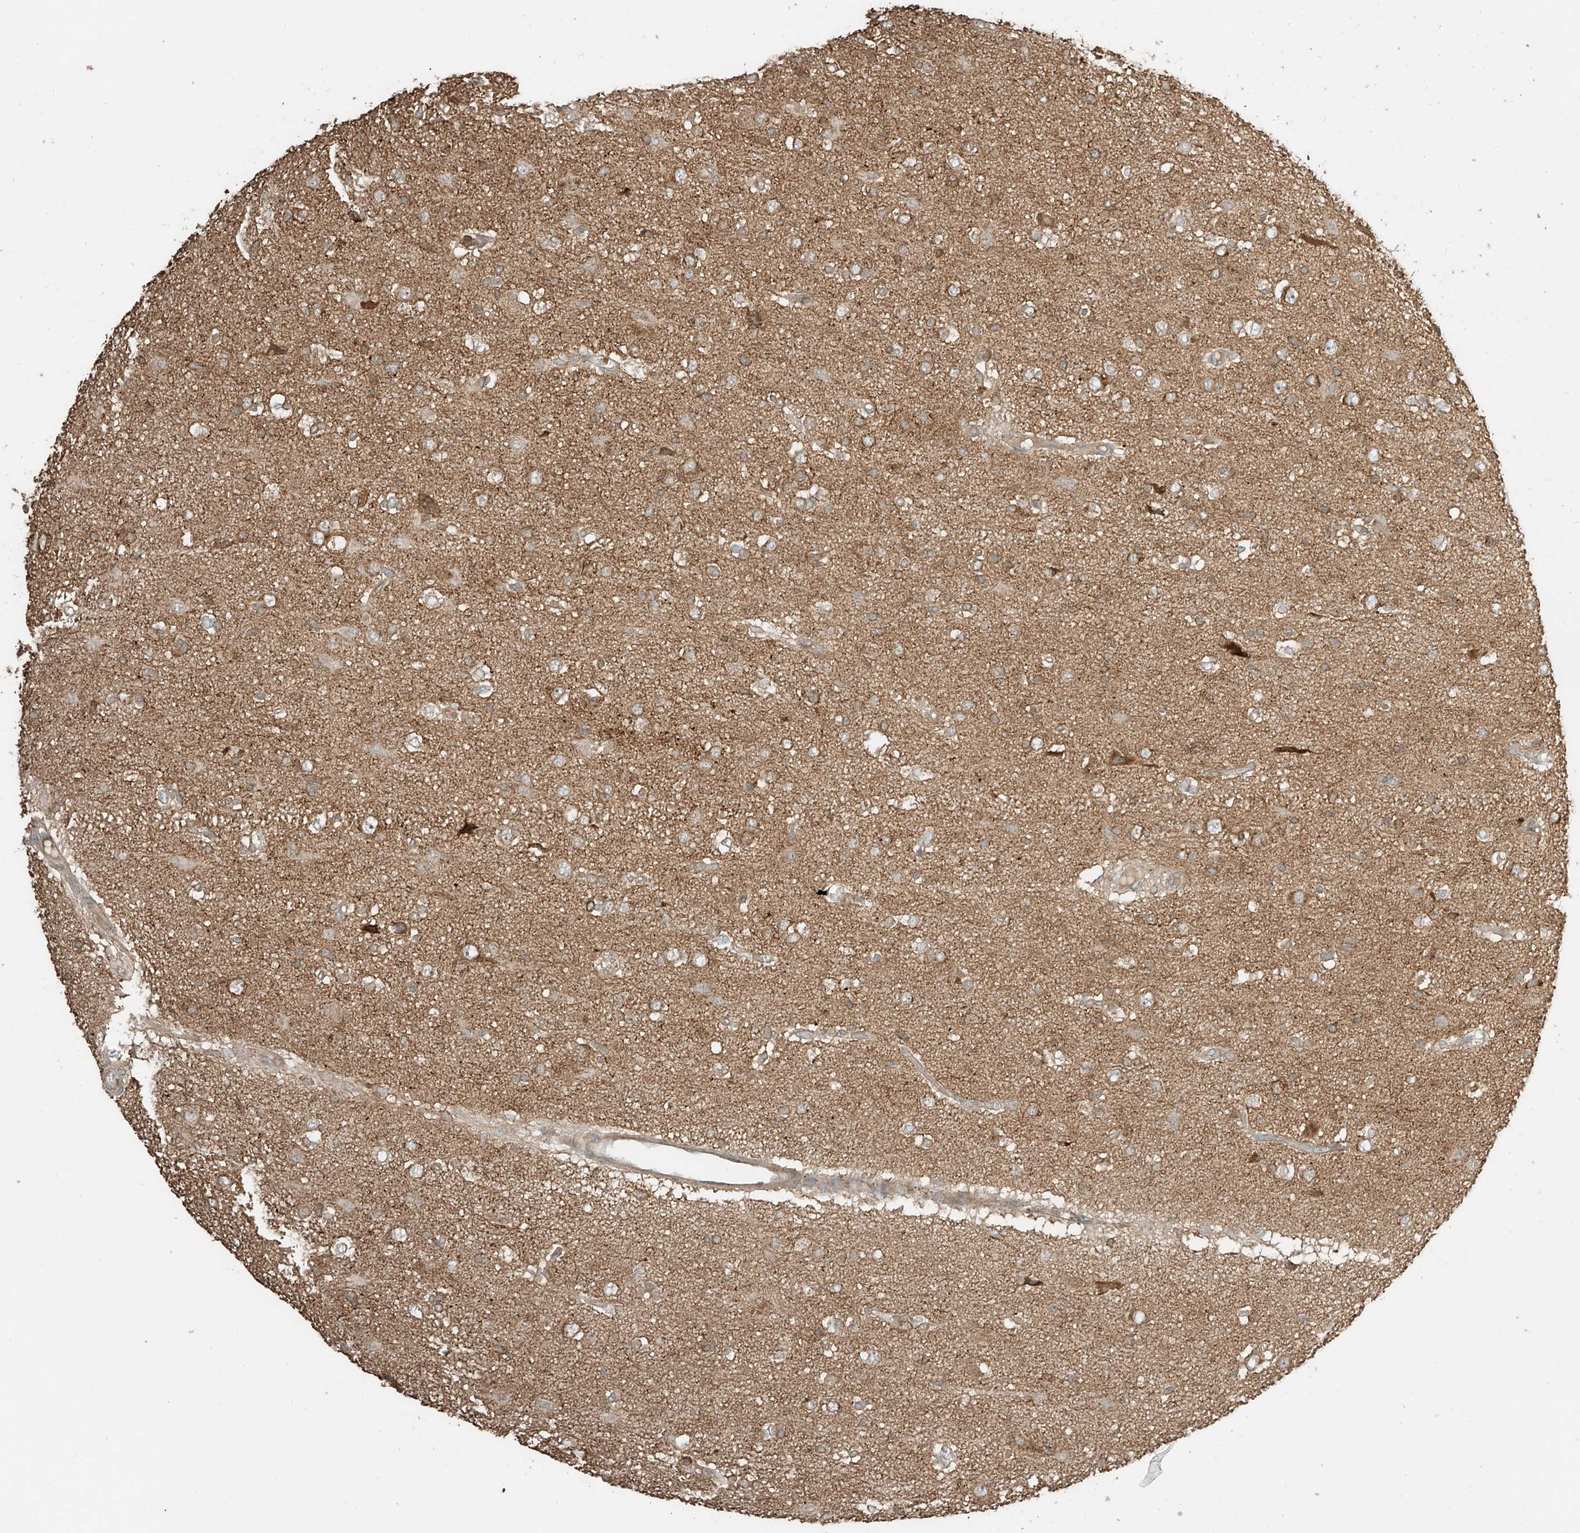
{"staining": {"intensity": "moderate", "quantity": "<25%", "location": "cytoplasmic/membranous"}, "tissue": "glioma", "cell_type": "Tumor cells", "image_type": "cancer", "snomed": [{"axis": "morphology", "description": "Glioma, malignant, High grade"}, {"axis": "topography", "description": "Brain"}], "caption": "A low amount of moderate cytoplasmic/membranous staining is present in about <25% of tumor cells in malignant high-grade glioma tissue.", "gene": "RFTN2", "patient": {"sex": "female", "age": 59}}